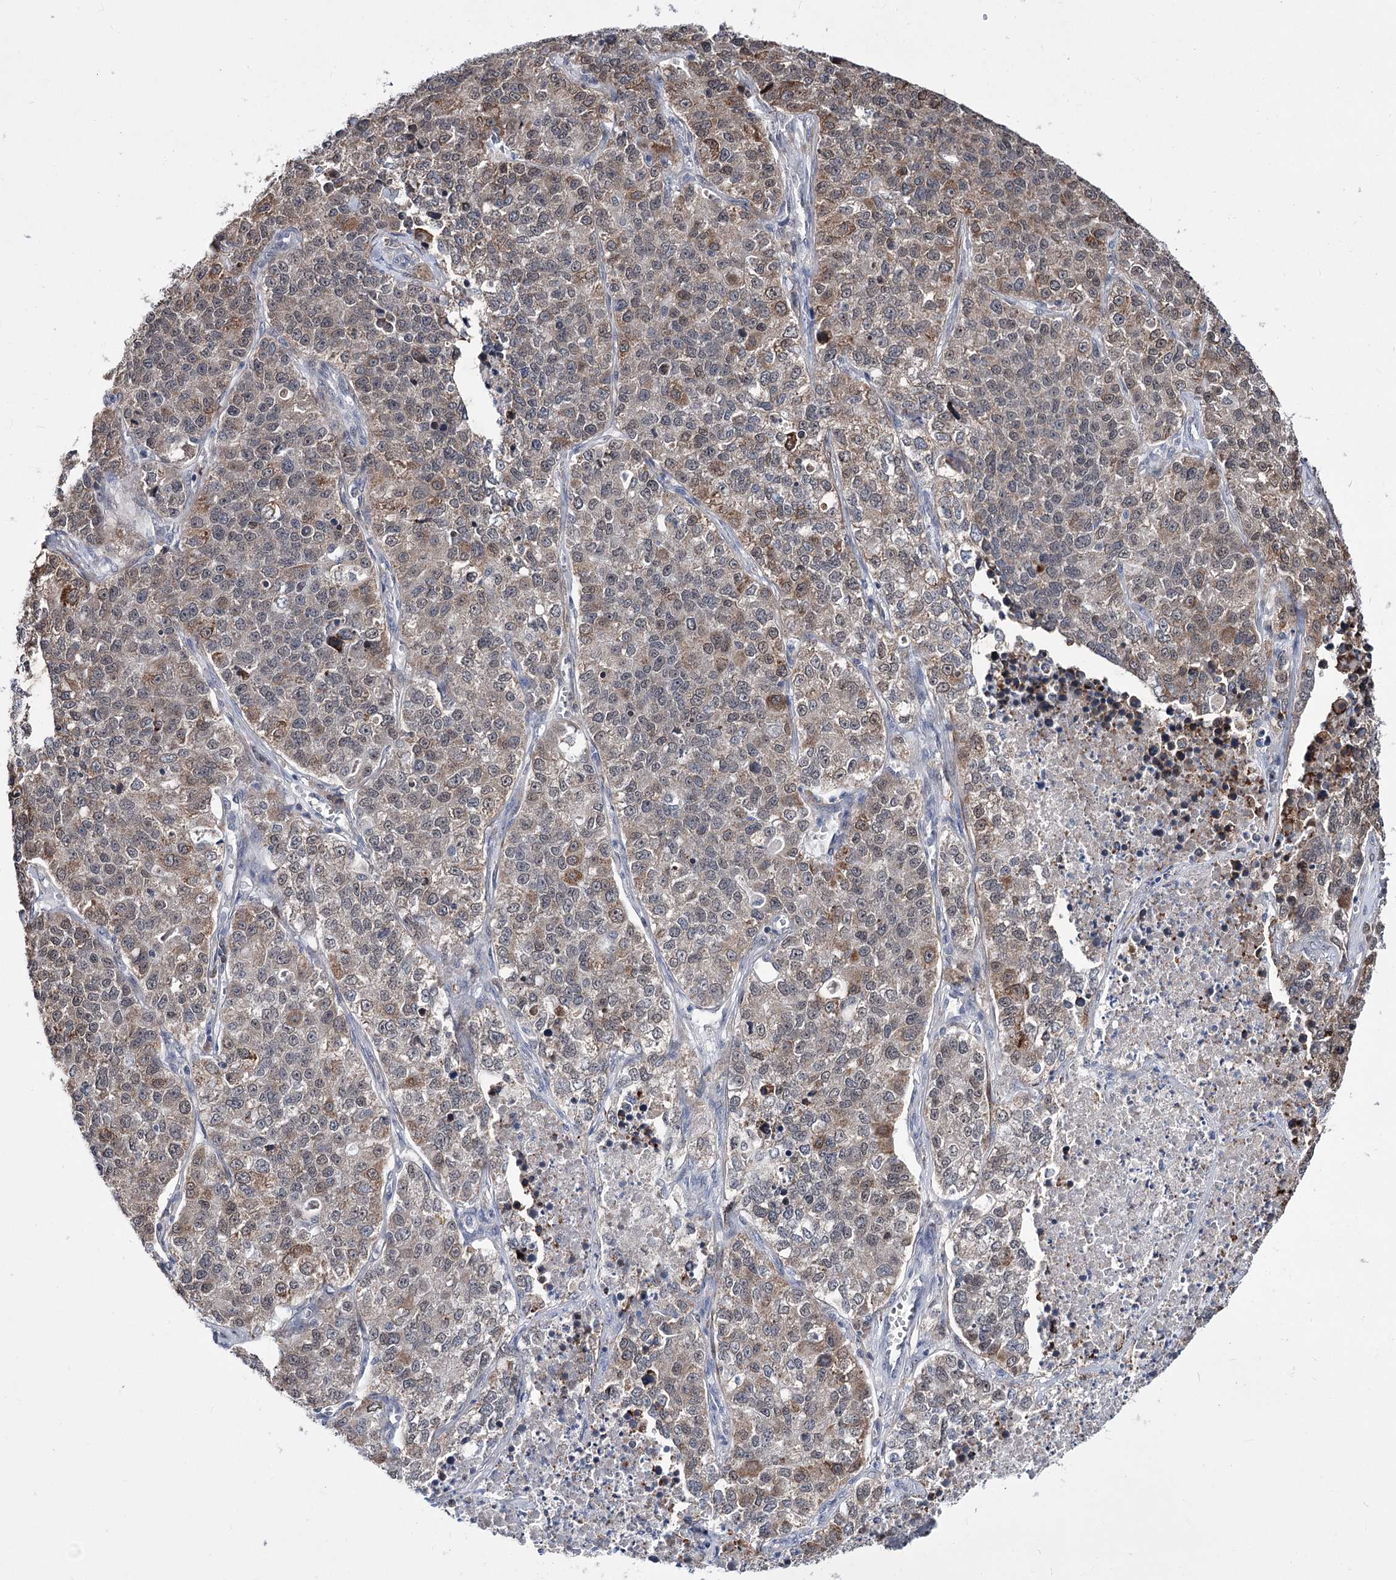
{"staining": {"intensity": "weak", "quantity": "<25%", "location": "cytoplasmic/membranous"}, "tissue": "lung cancer", "cell_type": "Tumor cells", "image_type": "cancer", "snomed": [{"axis": "morphology", "description": "Adenocarcinoma, NOS"}, {"axis": "topography", "description": "Lung"}], "caption": "The photomicrograph shows no staining of tumor cells in lung cancer.", "gene": "PPRC1", "patient": {"sex": "male", "age": 49}}